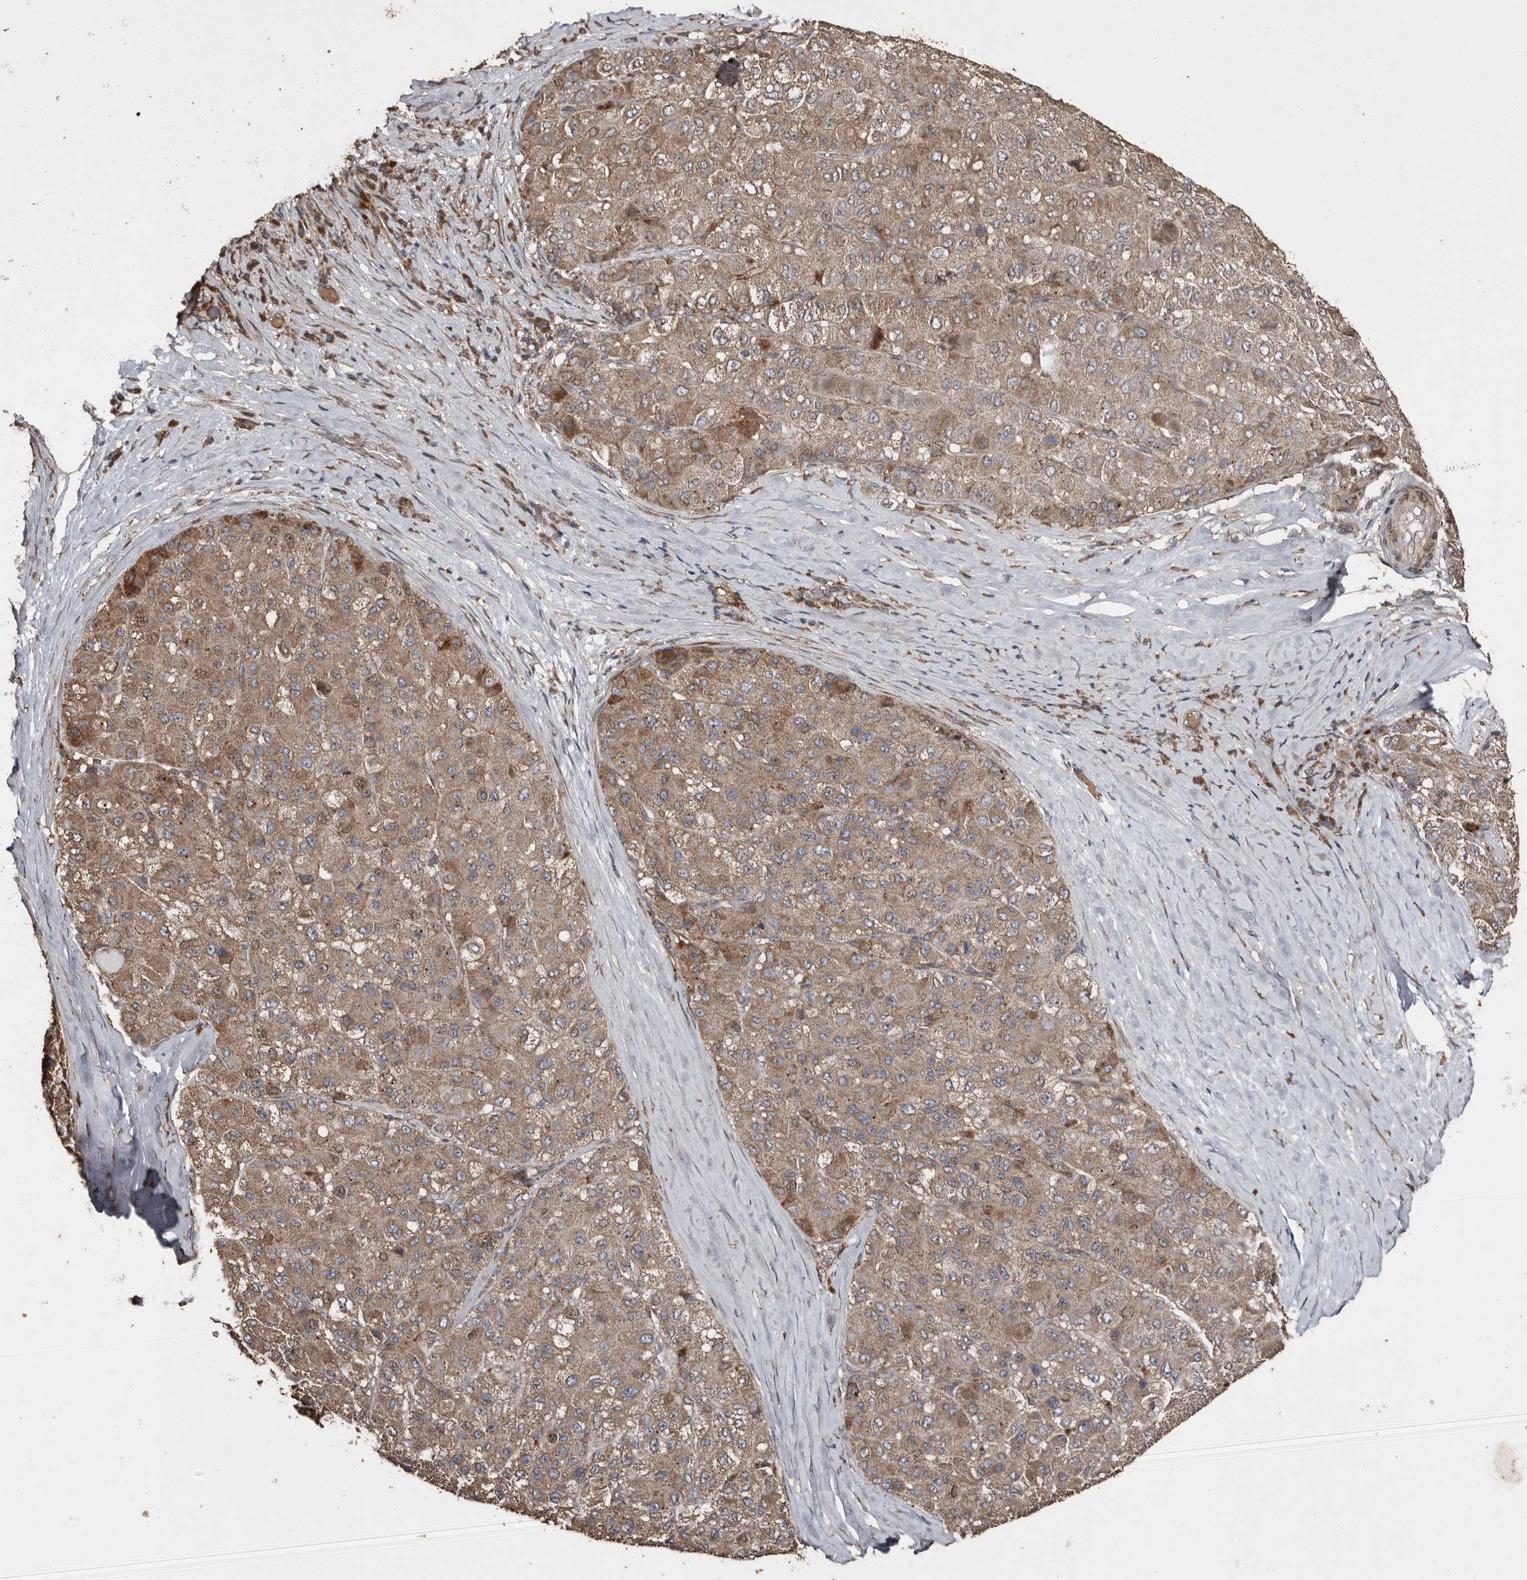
{"staining": {"intensity": "moderate", "quantity": ">75%", "location": "cytoplasmic/membranous"}, "tissue": "liver cancer", "cell_type": "Tumor cells", "image_type": "cancer", "snomed": [{"axis": "morphology", "description": "Carcinoma, Hepatocellular, NOS"}, {"axis": "topography", "description": "Liver"}], "caption": "Tumor cells show moderate cytoplasmic/membranous expression in about >75% of cells in liver hepatocellular carcinoma.", "gene": "RANBP17", "patient": {"sex": "male", "age": 80}}